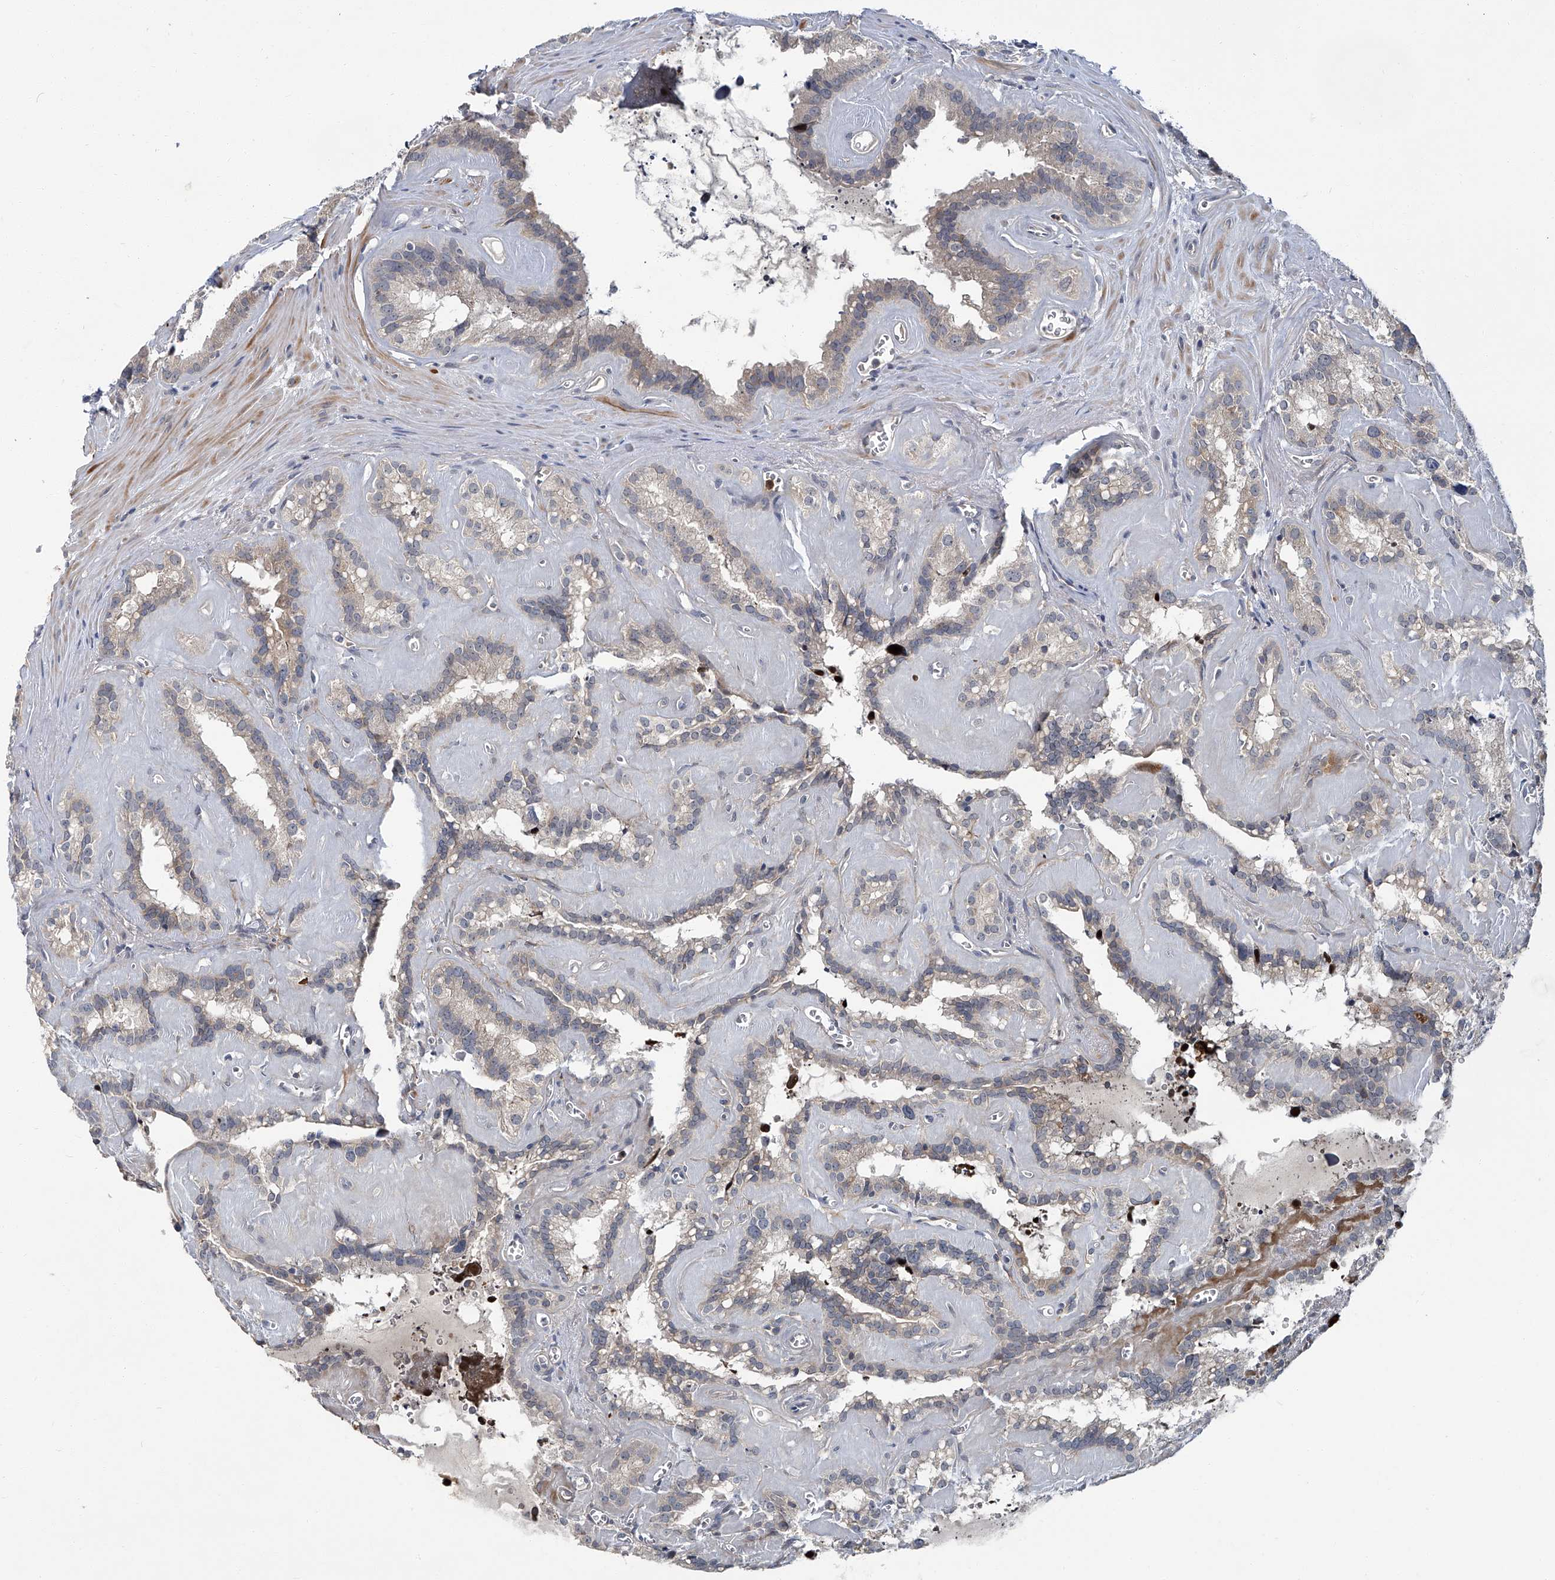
{"staining": {"intensity": "moderate", "quantity": "25%-75%", "location": "cytoplasmic/membranous"}, "tissue": "seminal vesicle", "cell_type": "Glandular cells", "image_type": "normal", "snomed": [{"axis": "morphology", "description": "Normal tissue, NOS"}, {"axis": "topography", "description": "Prostate"}, {"axis": "topography", "description": "Seminal veicle"}], "caption": "Protein analysis of normal seminal vesicle reveals moderate cytoplasmic/membranous positivity in approximately 25%-75% of glandular cells.", "gene": "AKNAD1", "patient": {"sex": "male", "age": 59}}